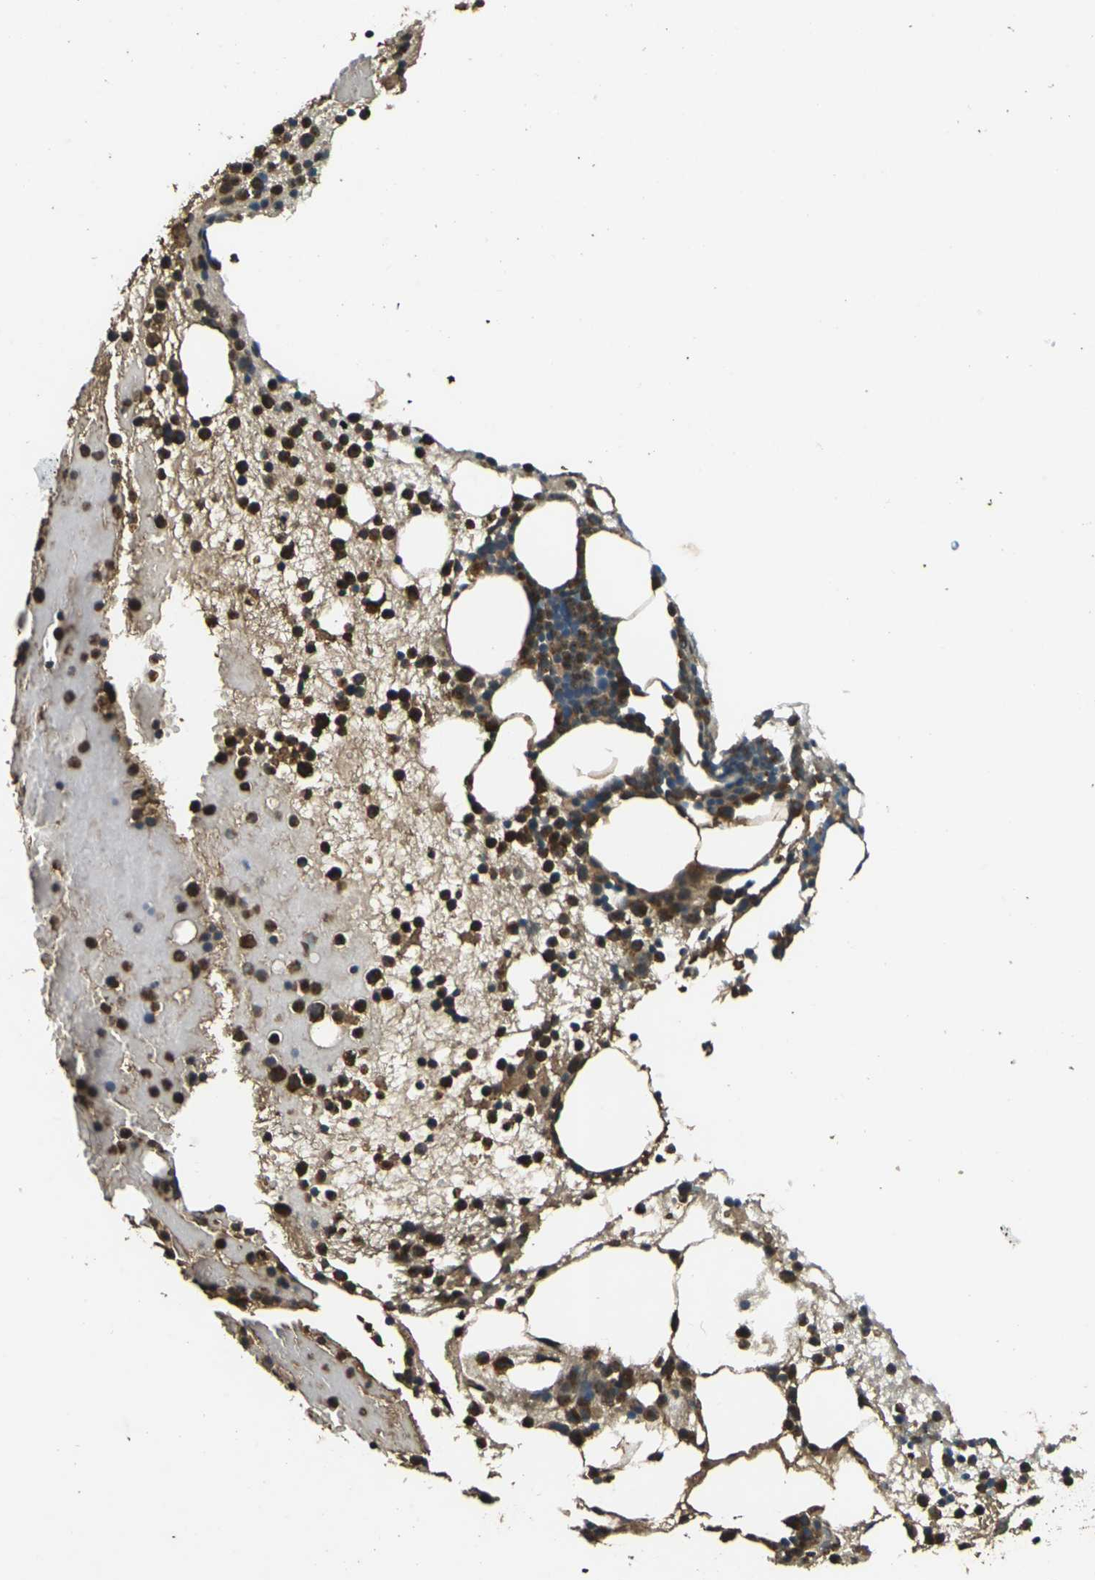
{"staining": {"intensity": "strong", "quantity": "25%-75%", "location": "cytoplasmic/membranous,nuclear"}, "tissue": "bone marrow", "cell_type": "Hematopoietic cells", "image_type": "normal", "snomed": [{"axis": "morphology", "description": "Normal tissue, NOS"}, {"axis": "morphology", "description": "Inflammation, NOS"}, {"axis": "topography", "description": "Bone marrow"}], "caption": "The photomicrograph reveals a brown stain indicating the presence of a protein in the cytoplasmic/membranous,nuclear of hematopoietic cells in bone marrow.", "gene": "CYP1B1", "patient": {"sex": "female", "age": 79}}